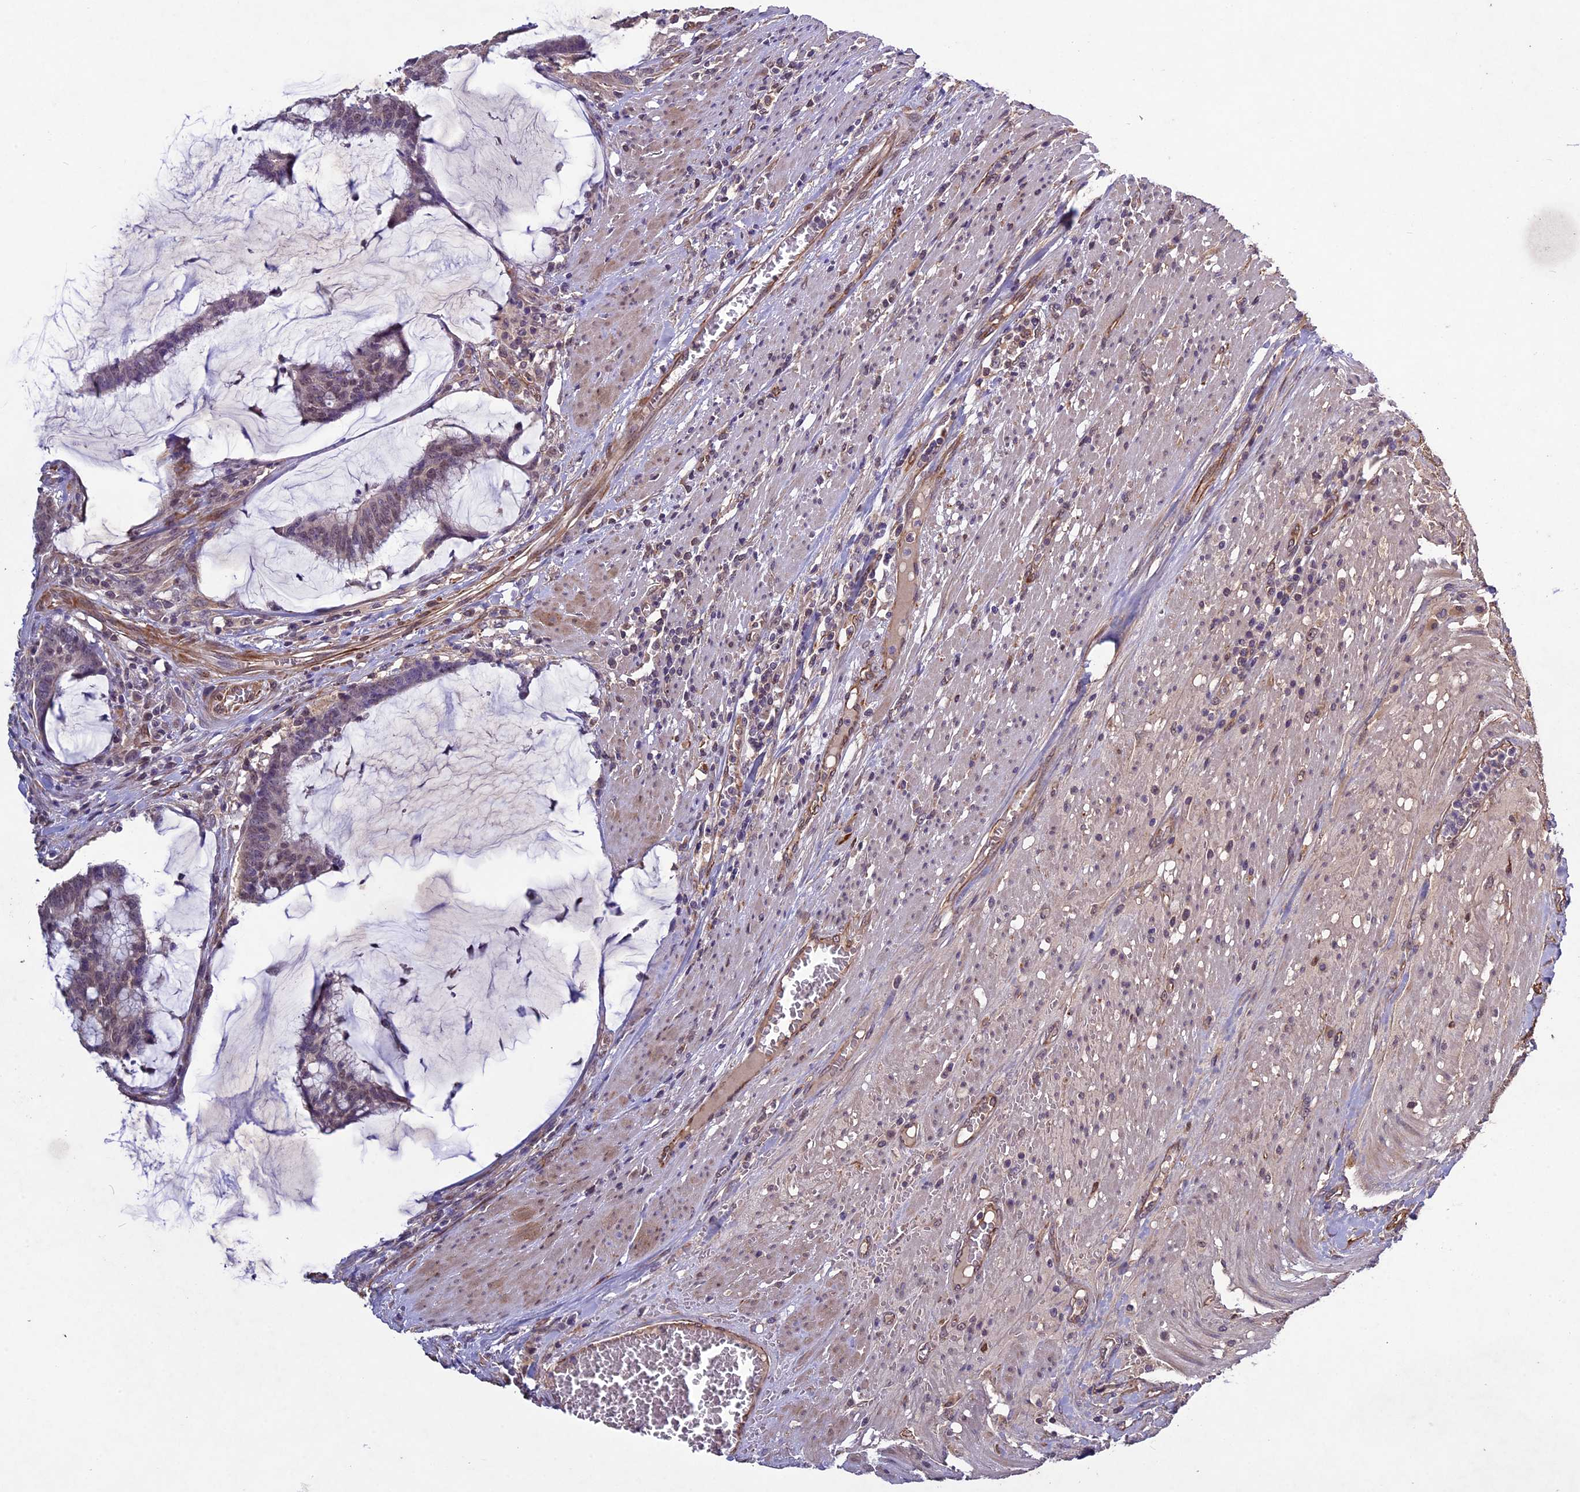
{"staining": {"intensity": "weak", "quantity": "25%-75%", "location": "nuclear"}, "tissue": "colorectal cancer", "cell_type": "Tumor cells", "image_type": "cancer", "snomed": [{"axis": "morphology", "description": "Adenocarcinoma, NOS"}, {"axis": "topography", "description": "Rectum"}], "caption": "A brown stain highlights weak nuclear positivity of a protein in colorectal adenocarcinoma tumor cells.", "gene": "C3orf70", "patient": {"sex": "female", "age": 77}}